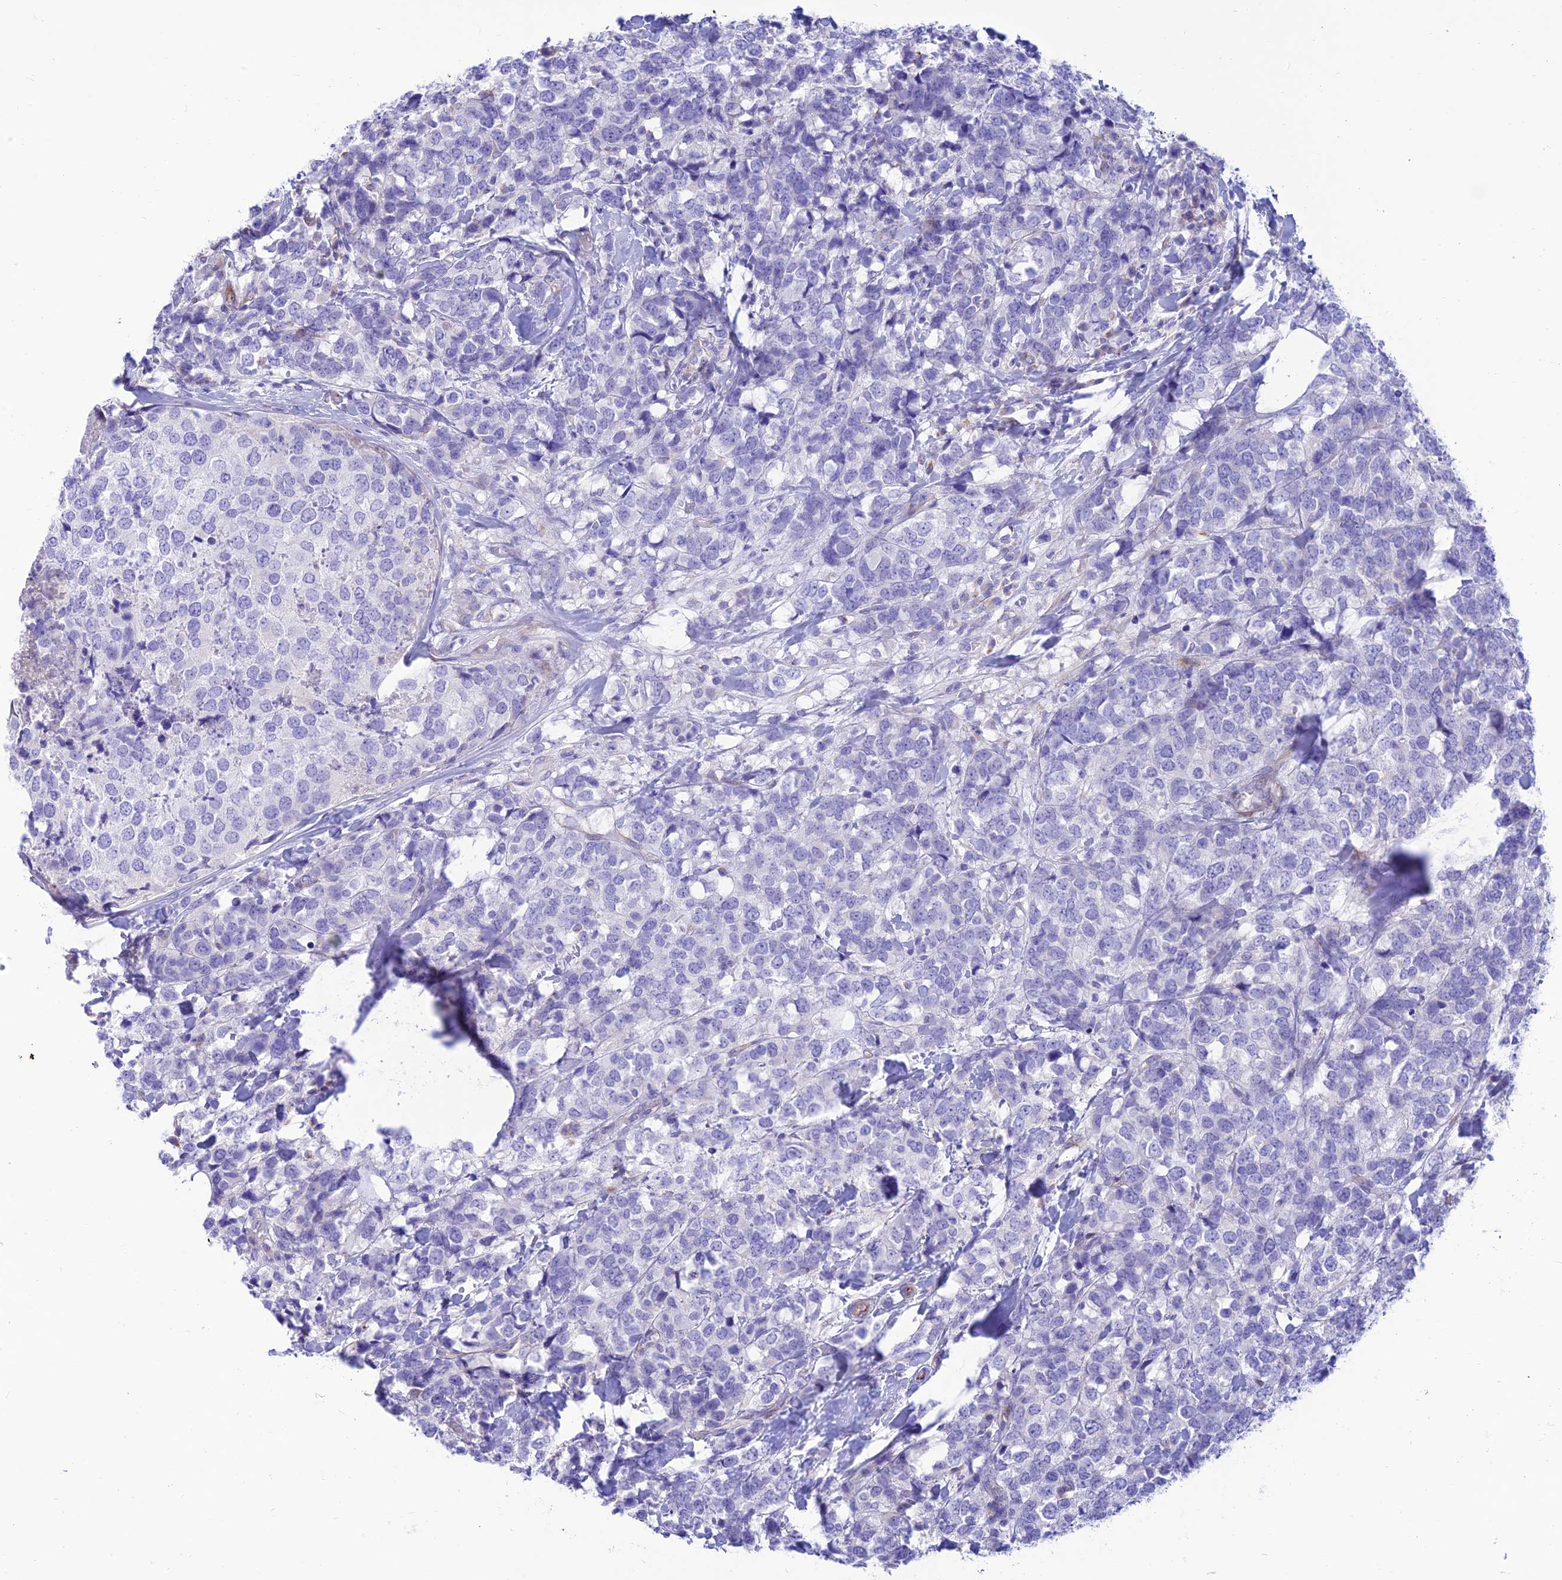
{"staining": {"intensity": "negative", "quantity": "none", "location": "none"}, "tissue": "breast cancer", "cell_type": "Tumor cells", "image_type": "cancer", "snomed": [{"axis": "morphology", "description": "Lobular carcinoma"}, {"axis": "topography", "description": "Breast"}], "caption": "Tumor cells show no significant protein staining in breast cancer (lobular carcinoma).", "gene": "FAM186B", "patient": {"sex": "female", "age": 59}}